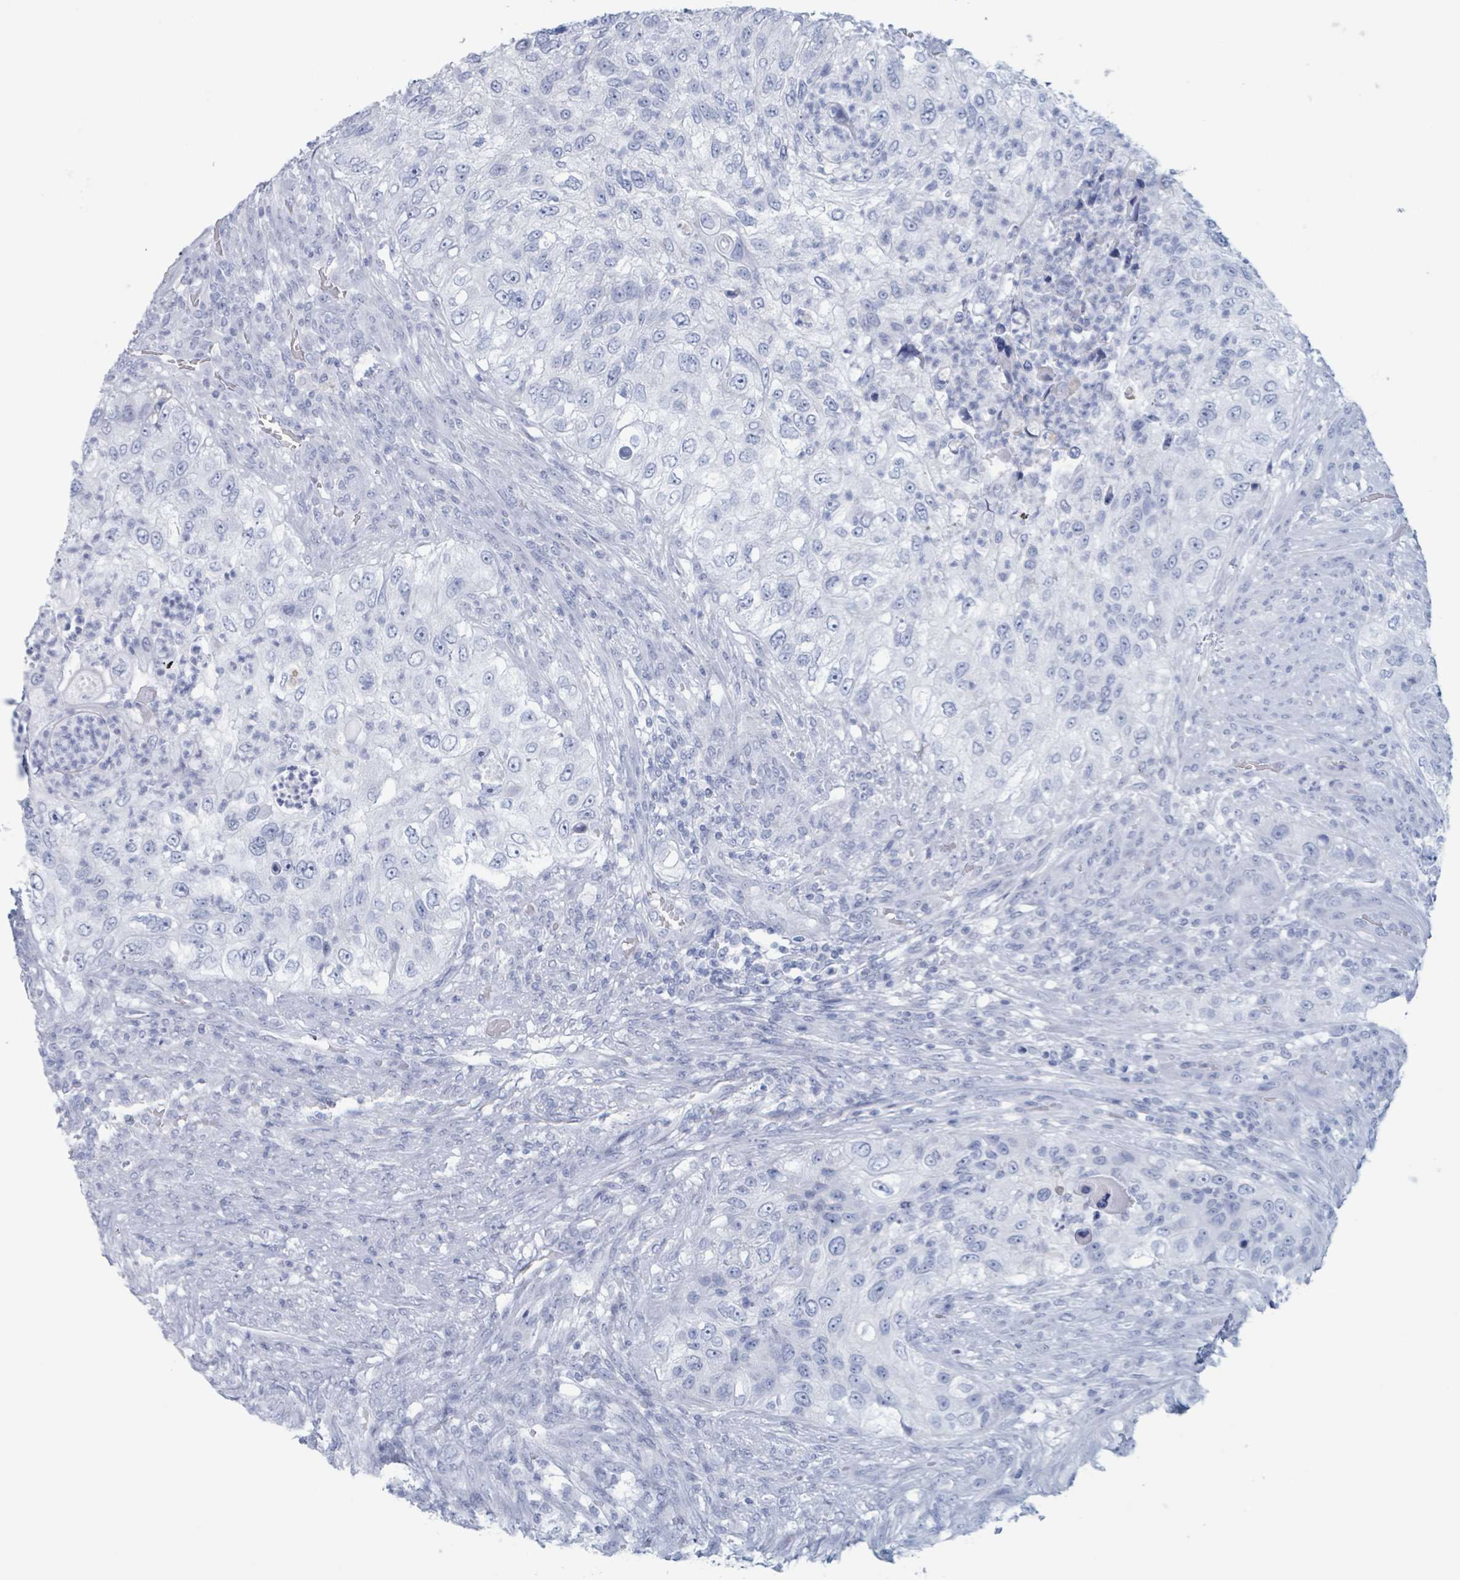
{"staining": {"intensity": "negative", "quantity": "none", "location": "none"}, "tissue": "urothelial cancer", "cell_type": "Tumor cells", "image_type": "cancer", "snomed": [{"axis": "morphology", "description": "Urothelial carcinoma, High grade"}, {"axis": "topography", "description": "Urinary bladder"}], "caption": "There is no significant expression in tumor cells of urothelial carcinoma (high-grade).", "gene": "KLK4", "patient": {"sex": "female", "age": 60}}